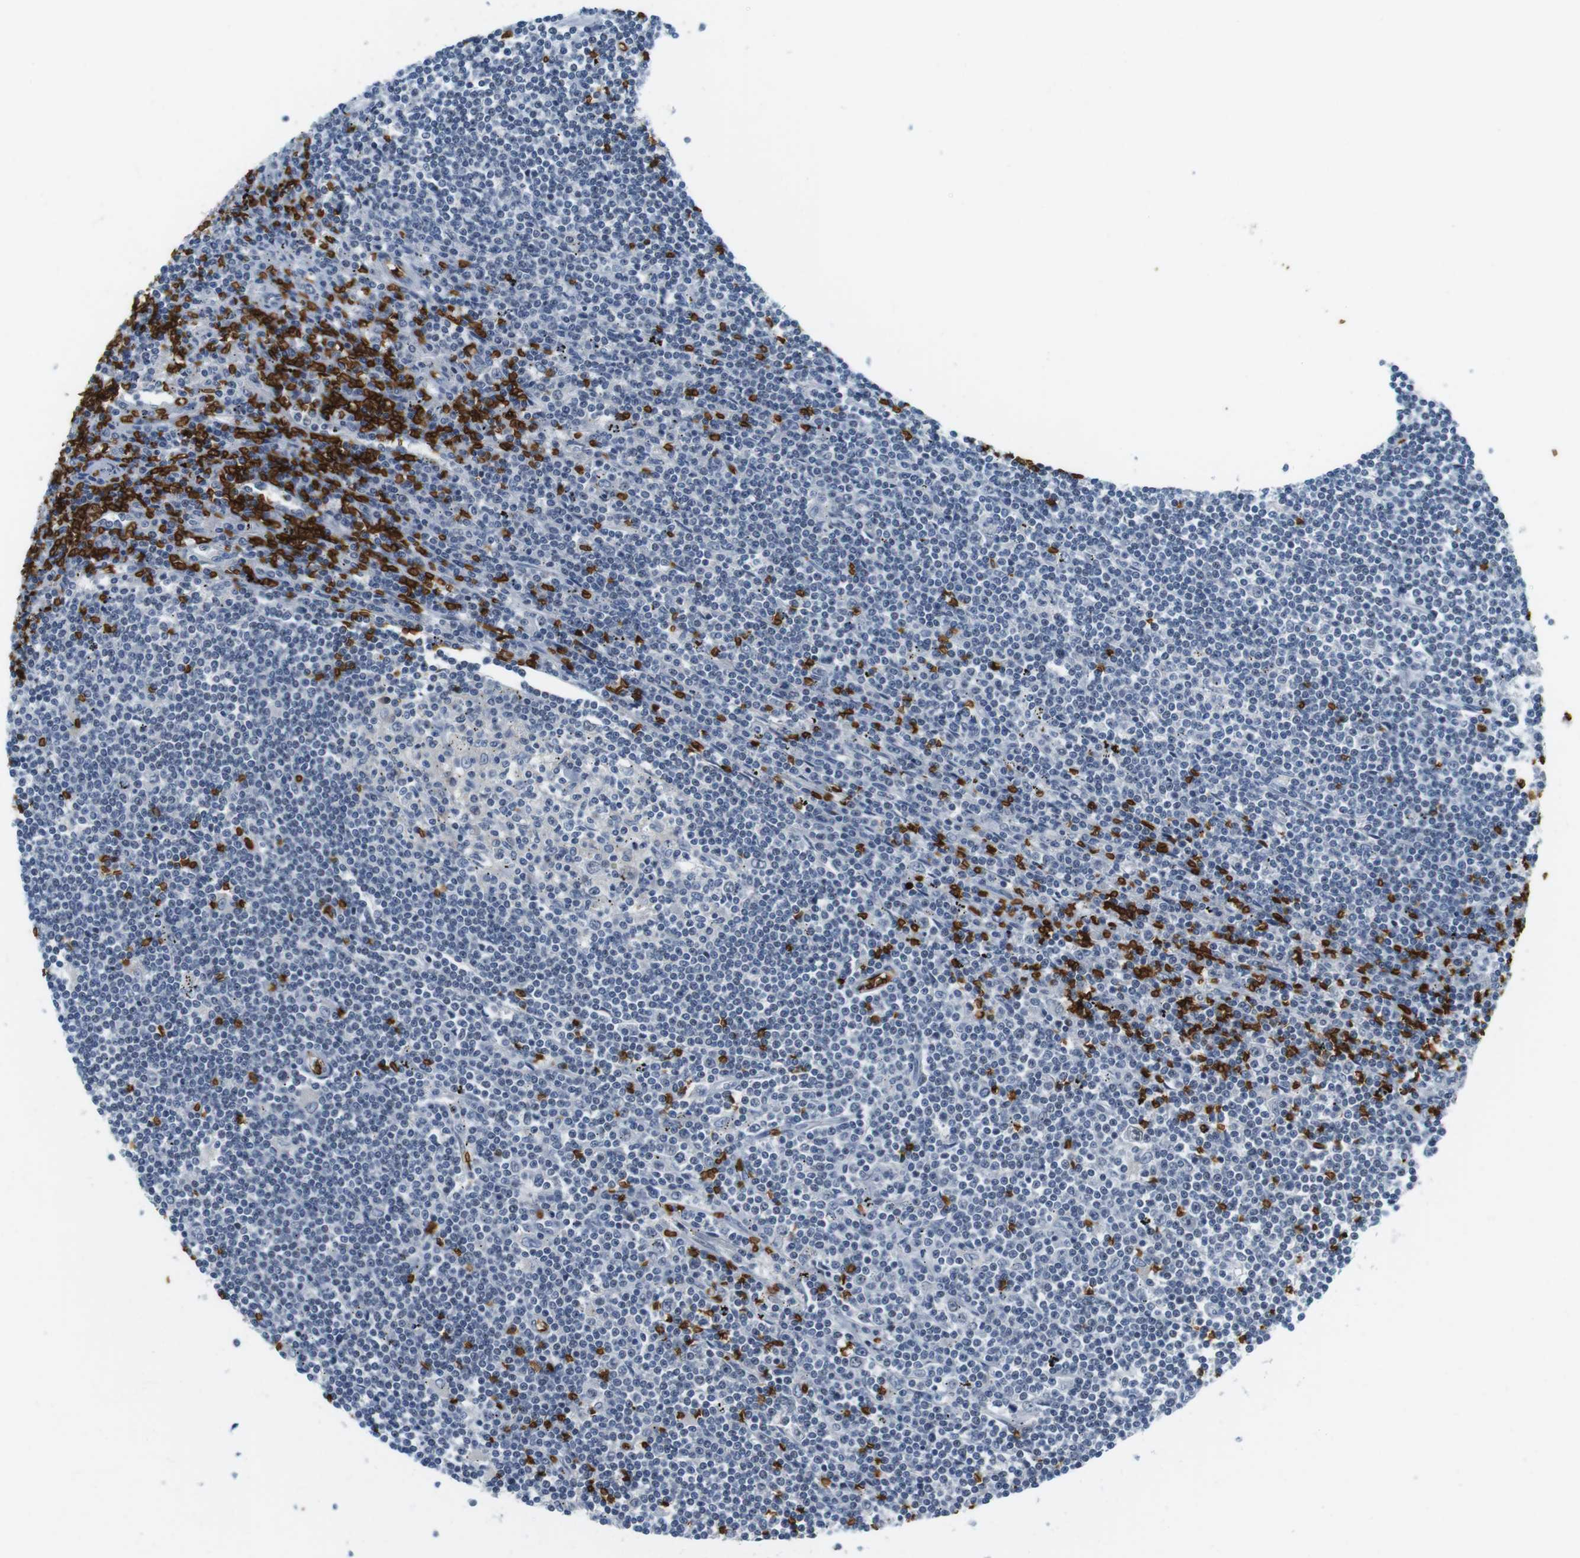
{"staining": {"intensity": "negative", "quantity": "none", "location": "none"}, "tissue": "lymphoma", "cell_type": "Tumor cells", "image_type": "cancer", "snomed": [{"axis": "morphology", "description": "Malignant lymphoma, non-Hodgkin's type, Low grade"}, {"axis": "topography", "description": "Spleen"}], "caption": "A photomicrograph of human lymphoma is negative for staining in tumor cells.", "gene": "SLC4A1", "patient": {"sex": "male", "age": 76}}